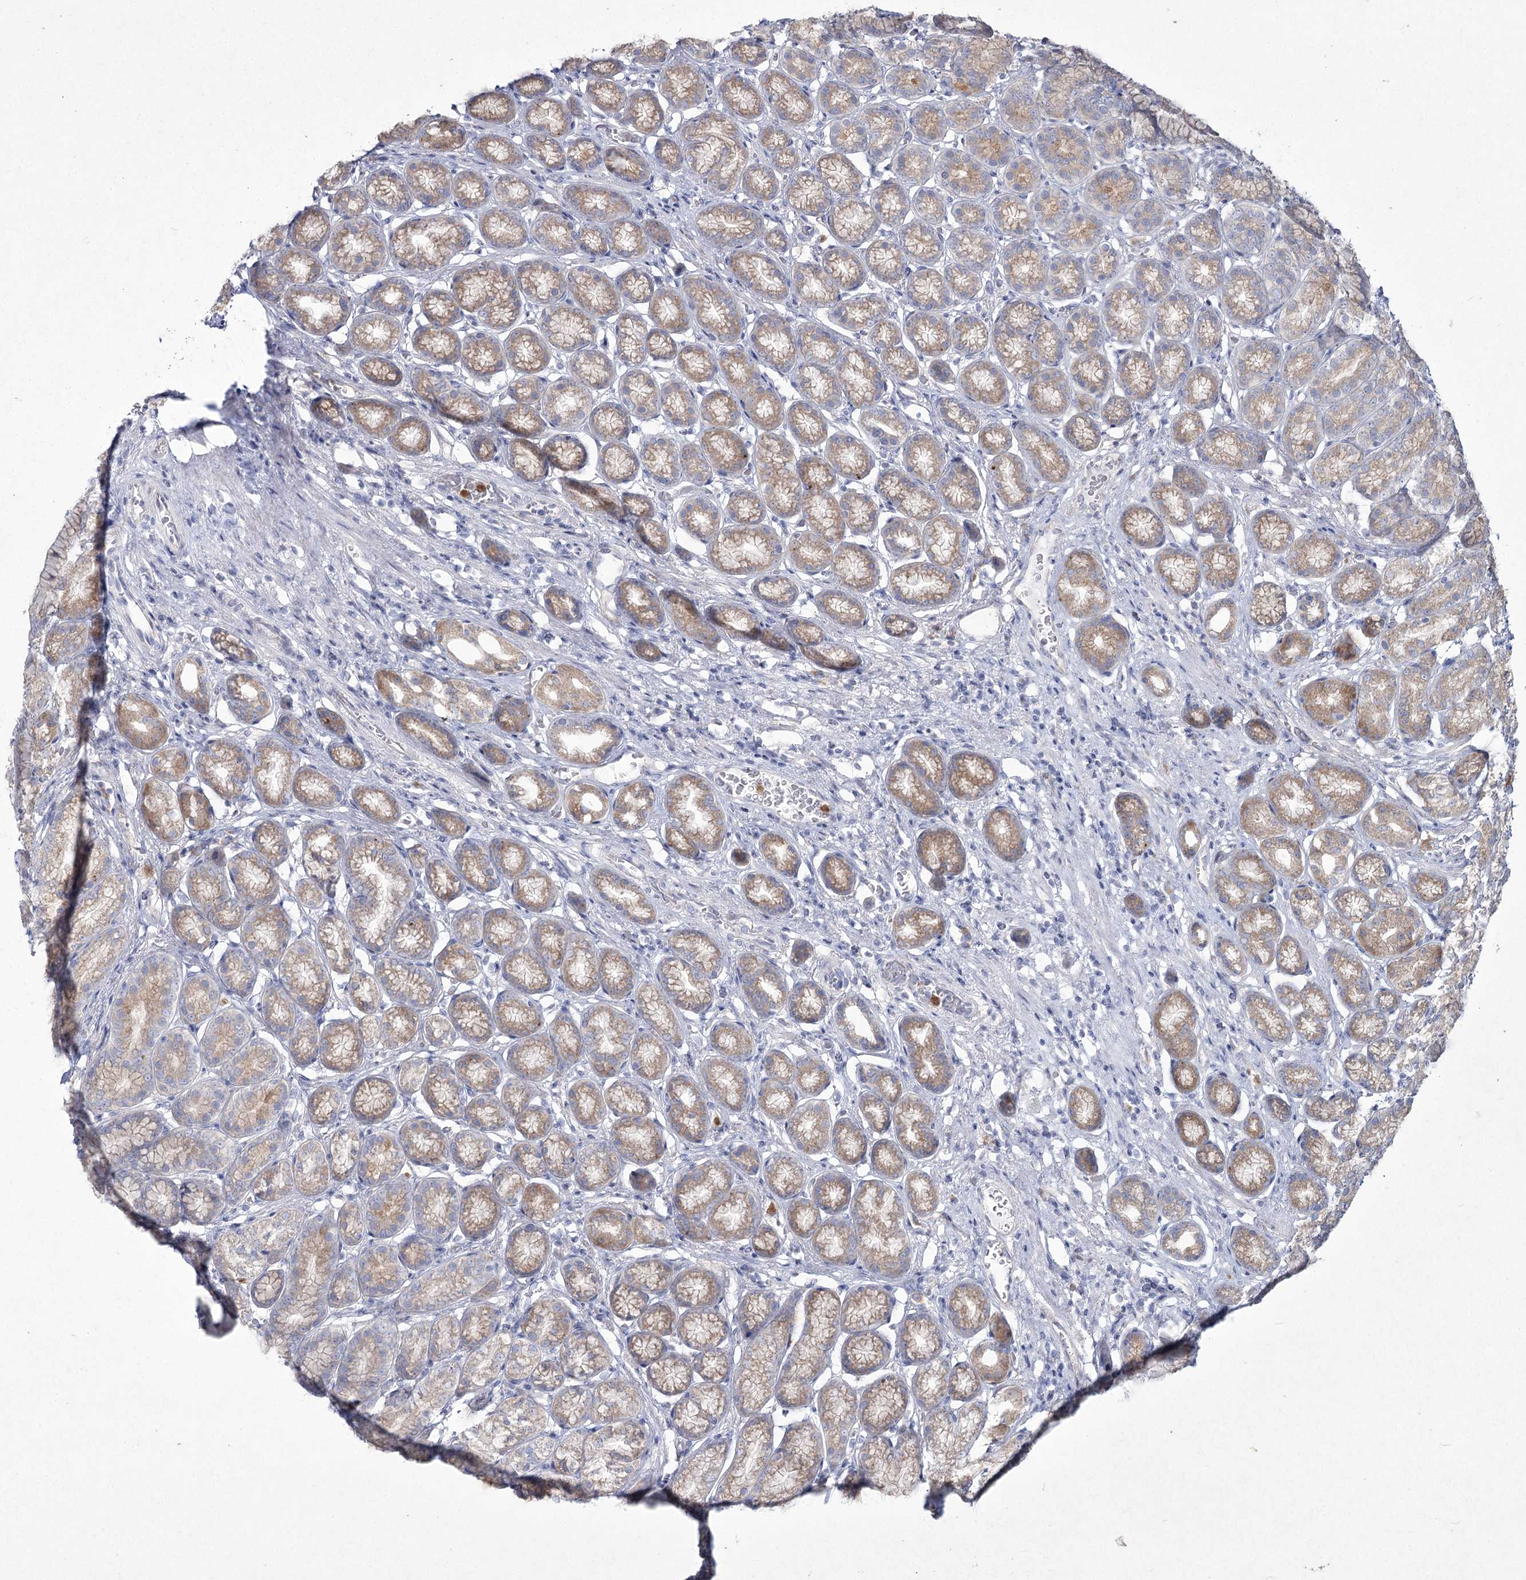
{"staining": {"intensity": "weak", "quantity": ">75%", "location": "cytoplasmic/membranous"}, "tissue": "stomach", "cell_type": "Glandular cells", "image_type": "normal", "snomed": [{"axis": "morphology", "description": "Normal tissue, NOS"}, {"axis": "morphology", "description": "Adenocarcinoma, NOS"}, {"axis": "morphology", "description": "Adenocarcinoma, High grade"}, {"axis": "topography", "description": "Stomach, upper"}, {"axis": "topography", "description": "Stomach"}], "caption": "This micrograph exhibits immunohistochemistry (IHC) staining of unremarkable human stomach, with low weak cytoplasmic/membranous positivity in about >75% of glandular cells.", "gene": "NIPAL4", "patient": {"sex": "female", "age": 65}}